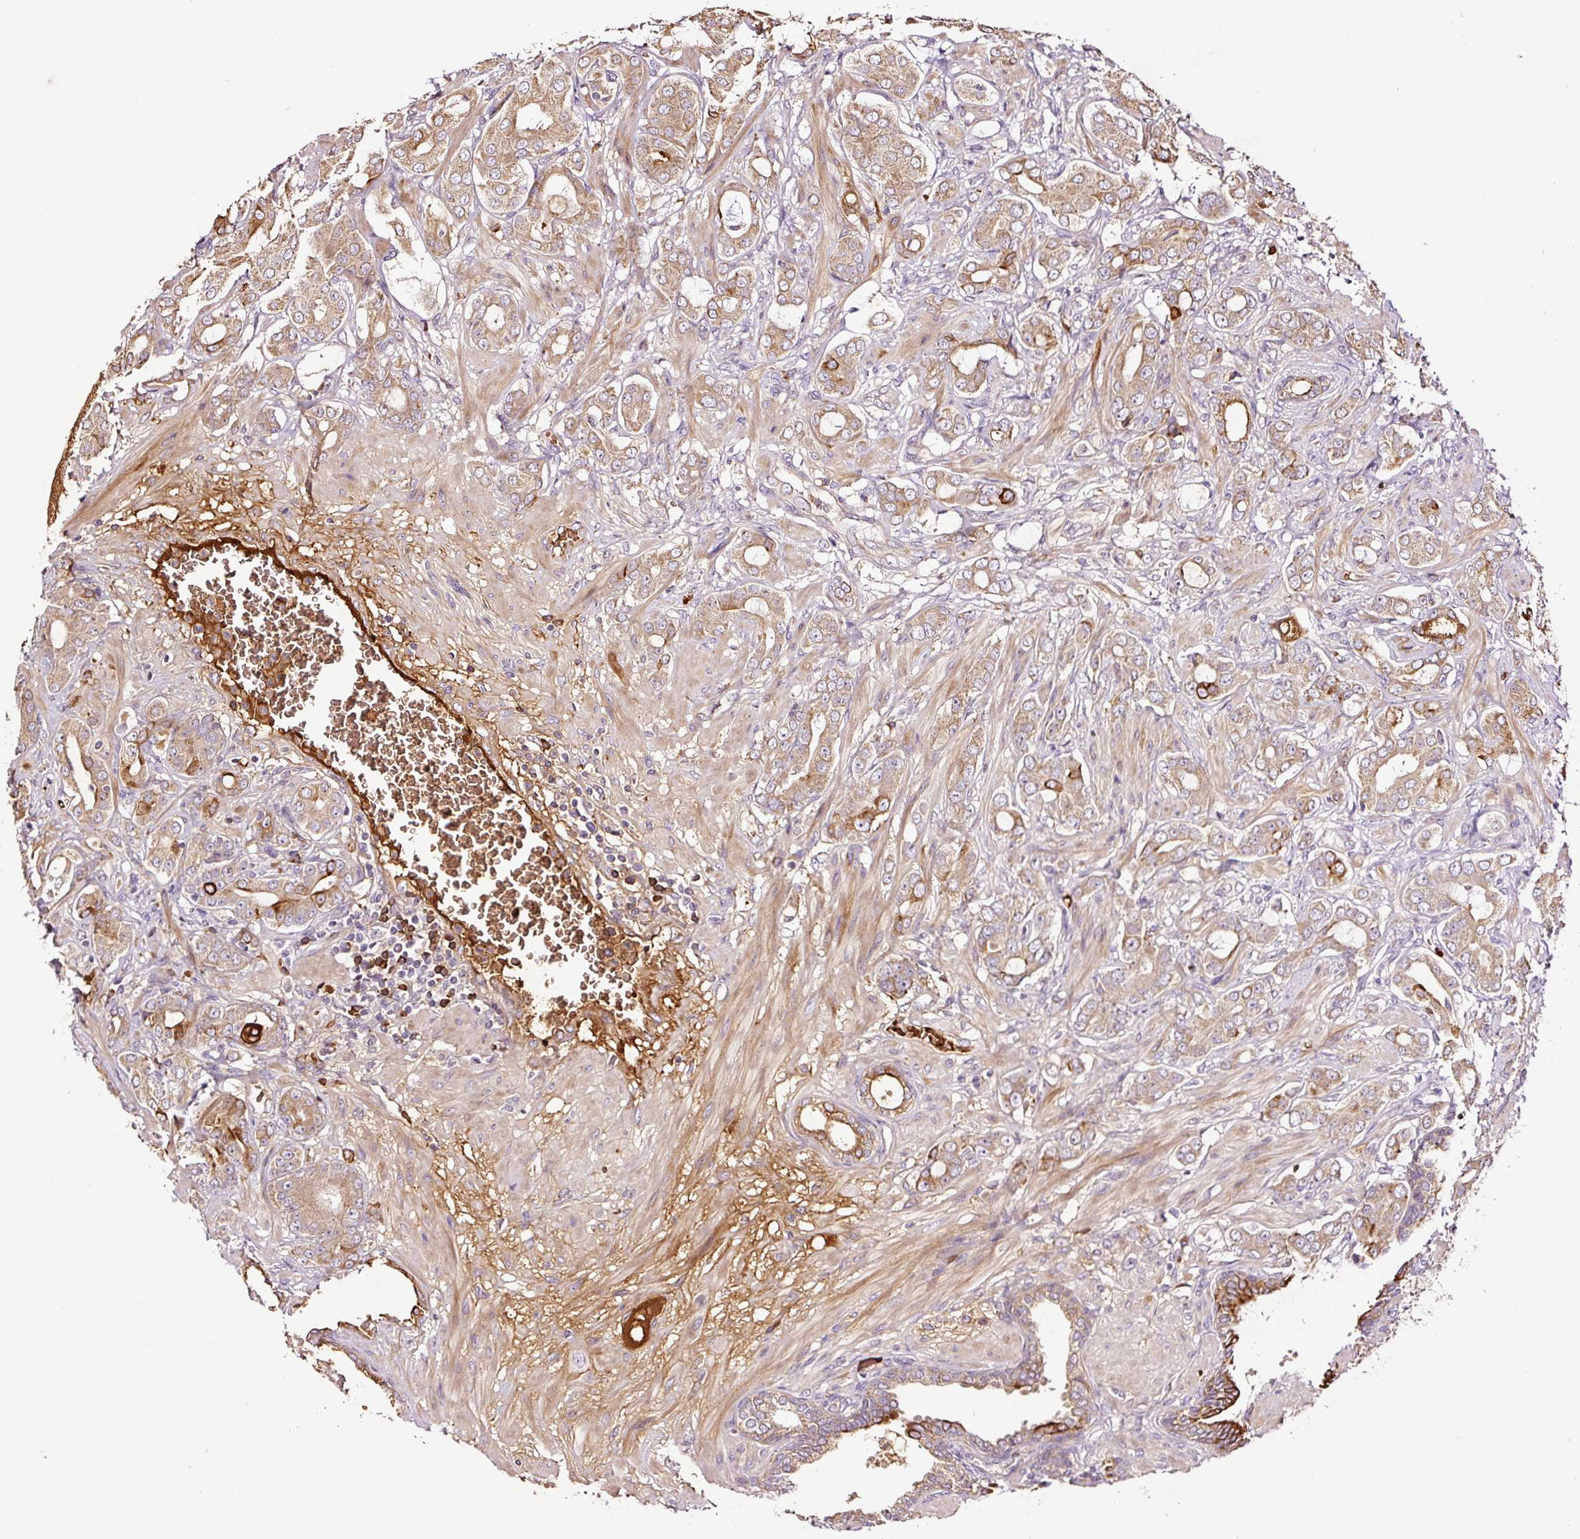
{"staining": {"intensity": "moderate", "quantity": "25%-75%", "location": "cytoplasmic/membranous"}, "tissue": "prostate cancer", "cell_type": "Tumor cells", "image_type": "cancer", "snomed": [{"axis": "morphology", "description": "Adenocarcinoma, Low grade"}, {"axis": "topography", "description": "Prostate"}], "caption": "High-magnification brightfield microscopy of prostate adenocarcinoma (low-grade) stained with DAB (3,3'-diaminobenzidine) (brown) and counterstained with hematoxylin (blue). tumor cells exhibit moderate cytoplasmic/membranous staining is present in approximately25%-75% of cells.", "gene": "PGLYRP2", "patient": {"sex": "male", "age": 57}}